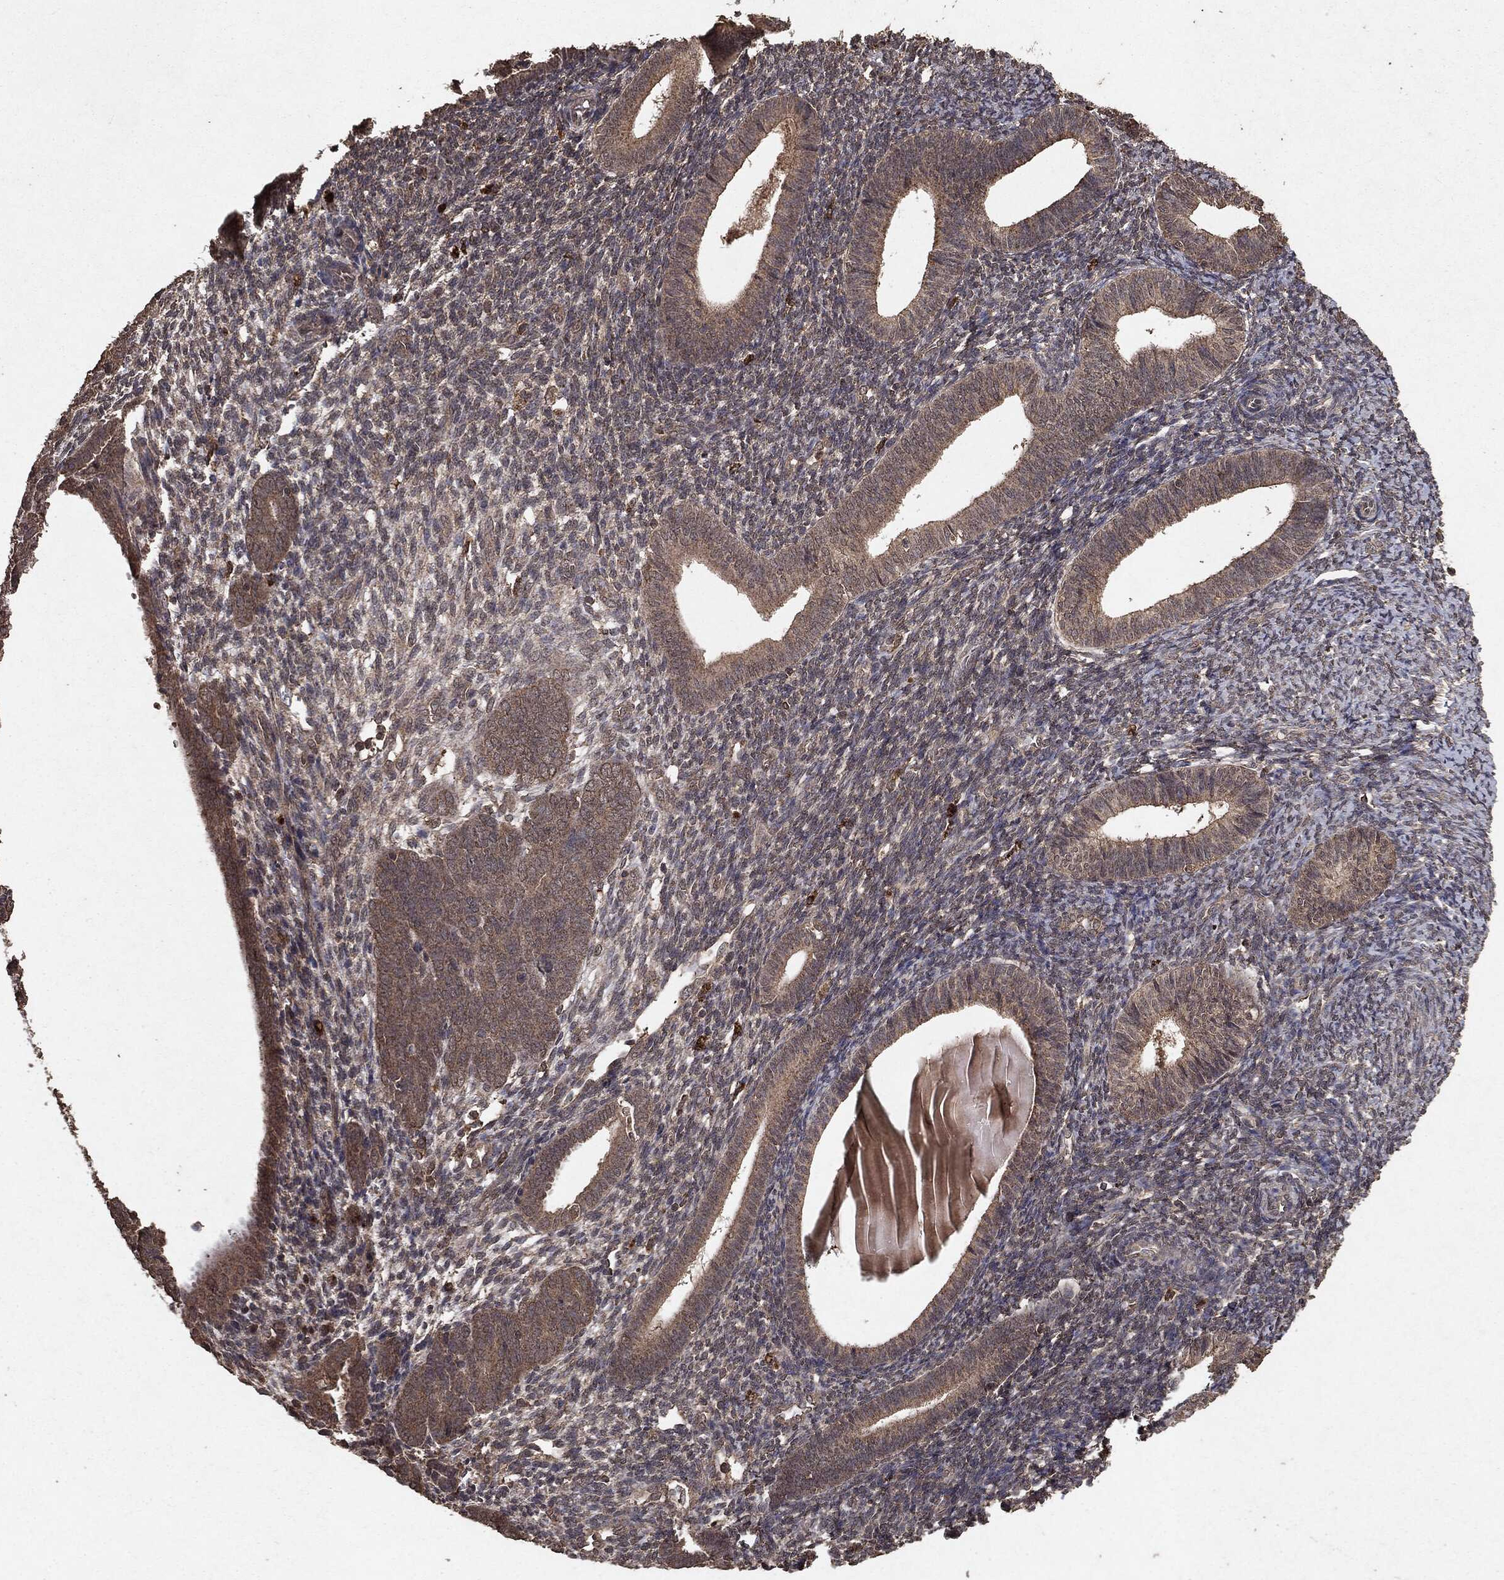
{"staining": {"intensity": "weak", "quantity": "25%-75%", "location": "cytoplasmic/membranous"}, "tissue": "endometrial cancer", "cell_type": "Tumor cells", "image_type": "cancer", "snomed": [{"axis": "morphology", "description": "Adenocarcinoma, NOS"}, {"axis": "topography", "description": "Endometrium"}], "caption": "Weak cytoplasmic/membranous expression is identified in approximately 25%-75% of tumor cells in endometrial cancer (adenocarcinoma). (DAB (3,3'-diaminobenzidine) IHC with brightfield microscopy, high magnification).", "gene": "NME1", "patient": {"sex": "female", "age": 82}}